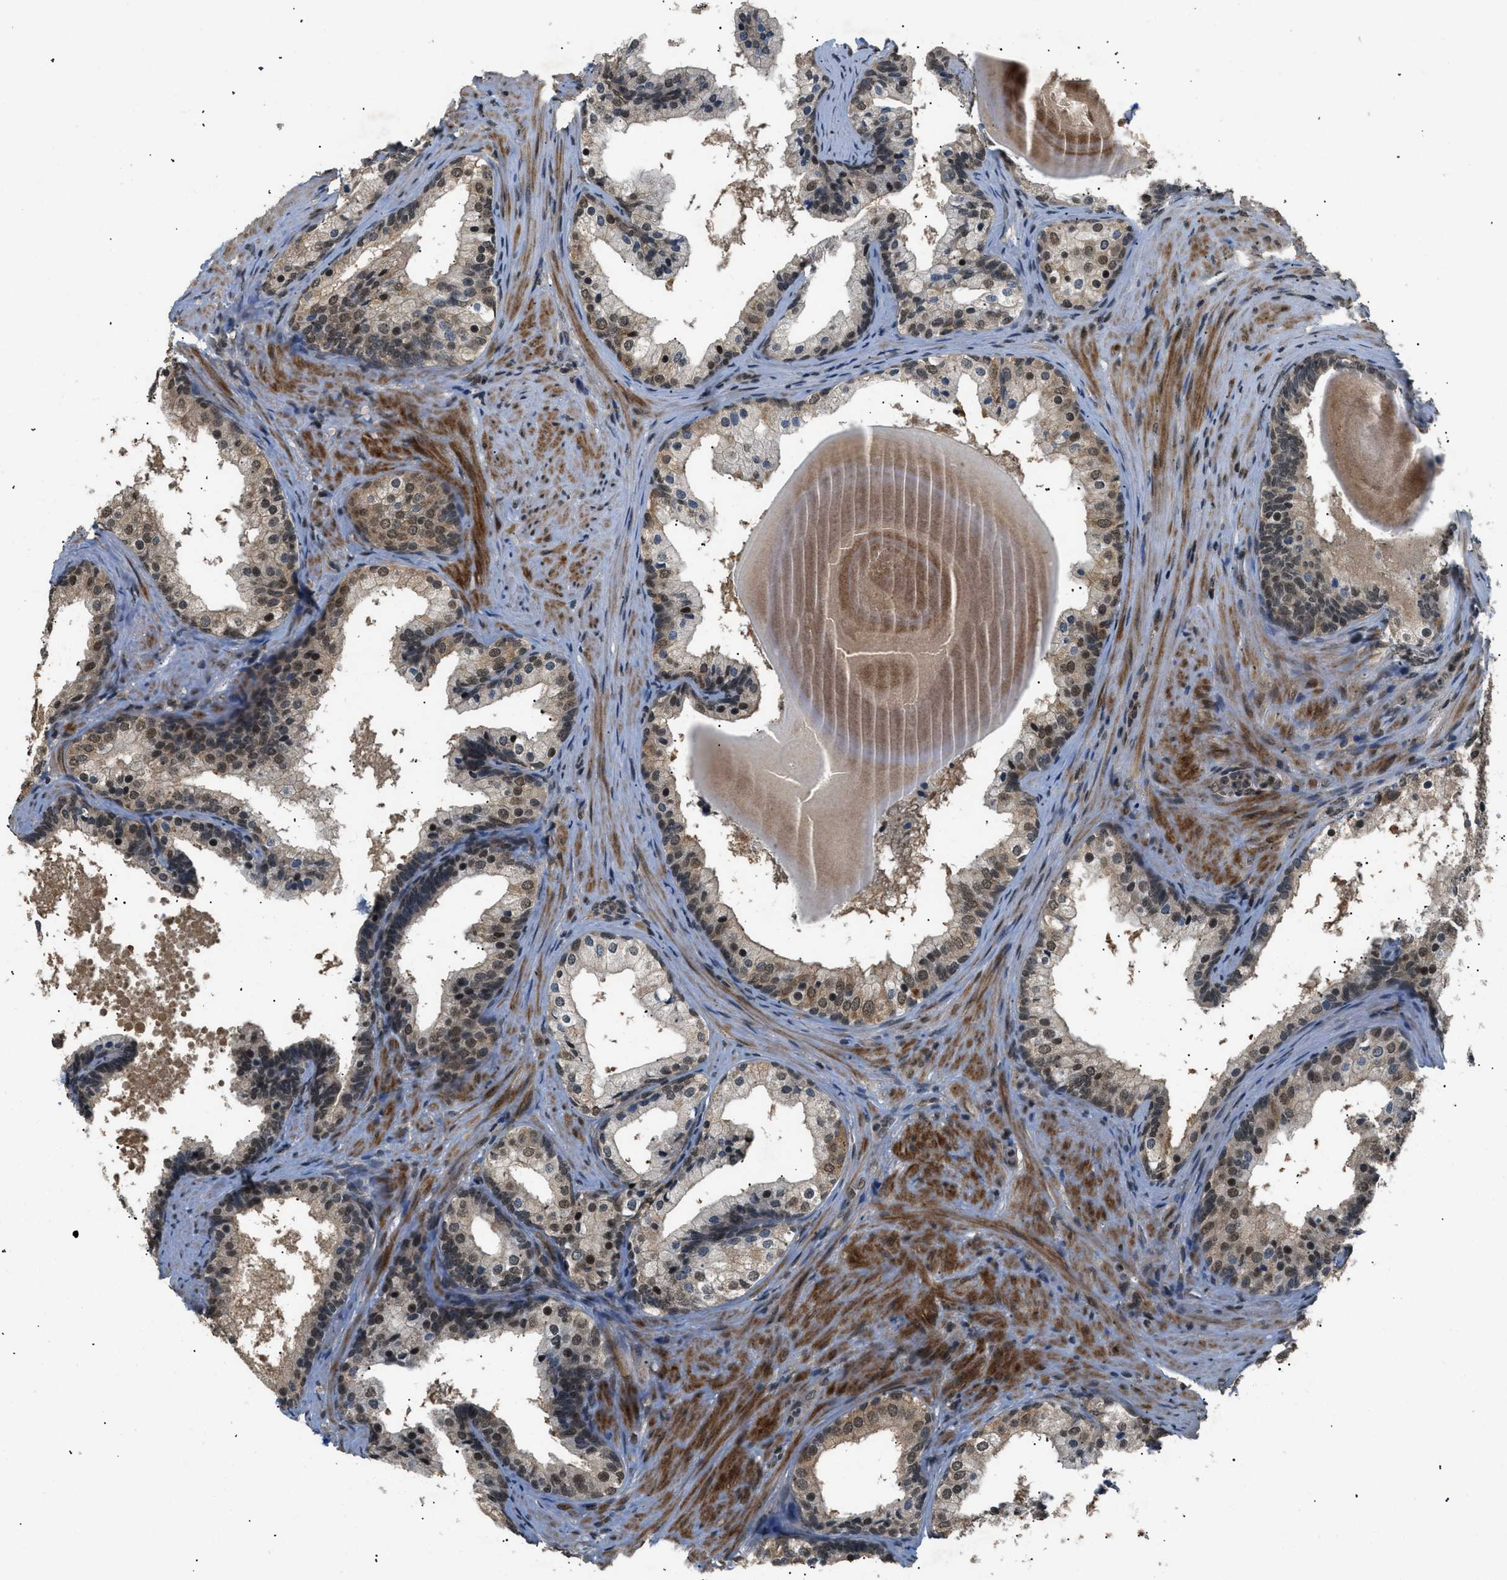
{"staining": {"intensity": "moderate", "quantity": "25%-75%", "location": "cytoplasmic/membranous,nuclear"}, "tissue": "prostate cancer", "cell_type": "Tumor cells", "image_type": "cancer", "snomed": [{"axis": "morphology", "description": "Adenocarcinoma, Low grade"}, {"axis": "topography", "description": "Prostate"}], "caption": "Prostate cancer was stained to show a protein in brown. There is medium levels of moderate cytoplasmic/membranous and nuclear positivity in about 25%-75% of tumor cells. (Brightfield microscopy of DAB IHC at high magnification).", "gene": "RBM5", "patient": {"sex": "male", "age": 69}}